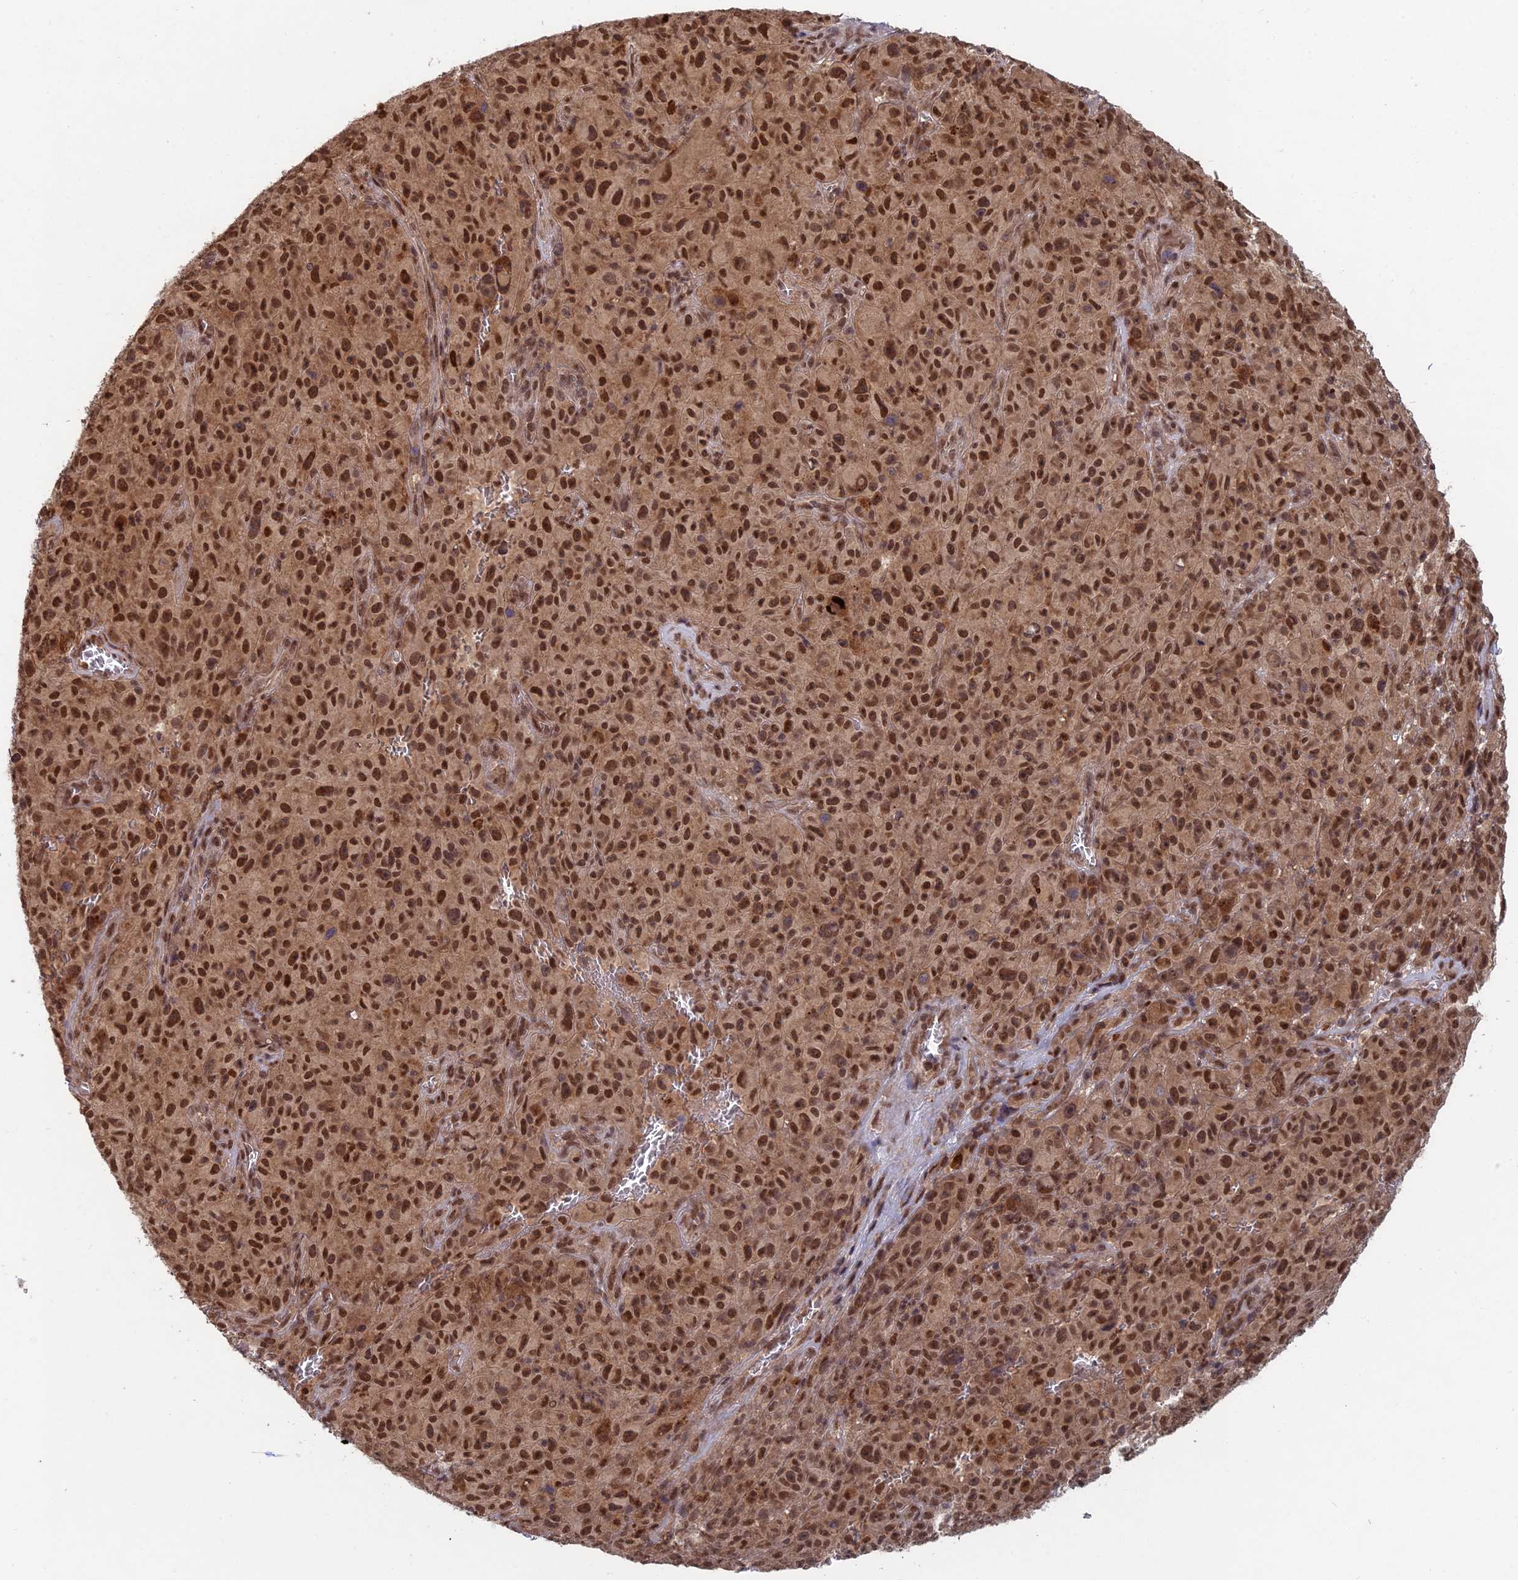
{"staining": {"intensity": "strong", "quantity": ">75%", "location": "nuclear"}, "tissue": "melanoma", "cell_type": "Tumor cells", "image_type": "cancer", "snomed": [{"axis": "morphology", "description": "Malignant melanoma, NOS"}, {"axis": "topography", "description": "Skin"}], "caption": "Tumor cells exhibit high levels of strong nuclear expression in about >75% of cells in malignant melanoma.", "gene": "RANBP3", "patient": {"sex": "female", "age": 82}}